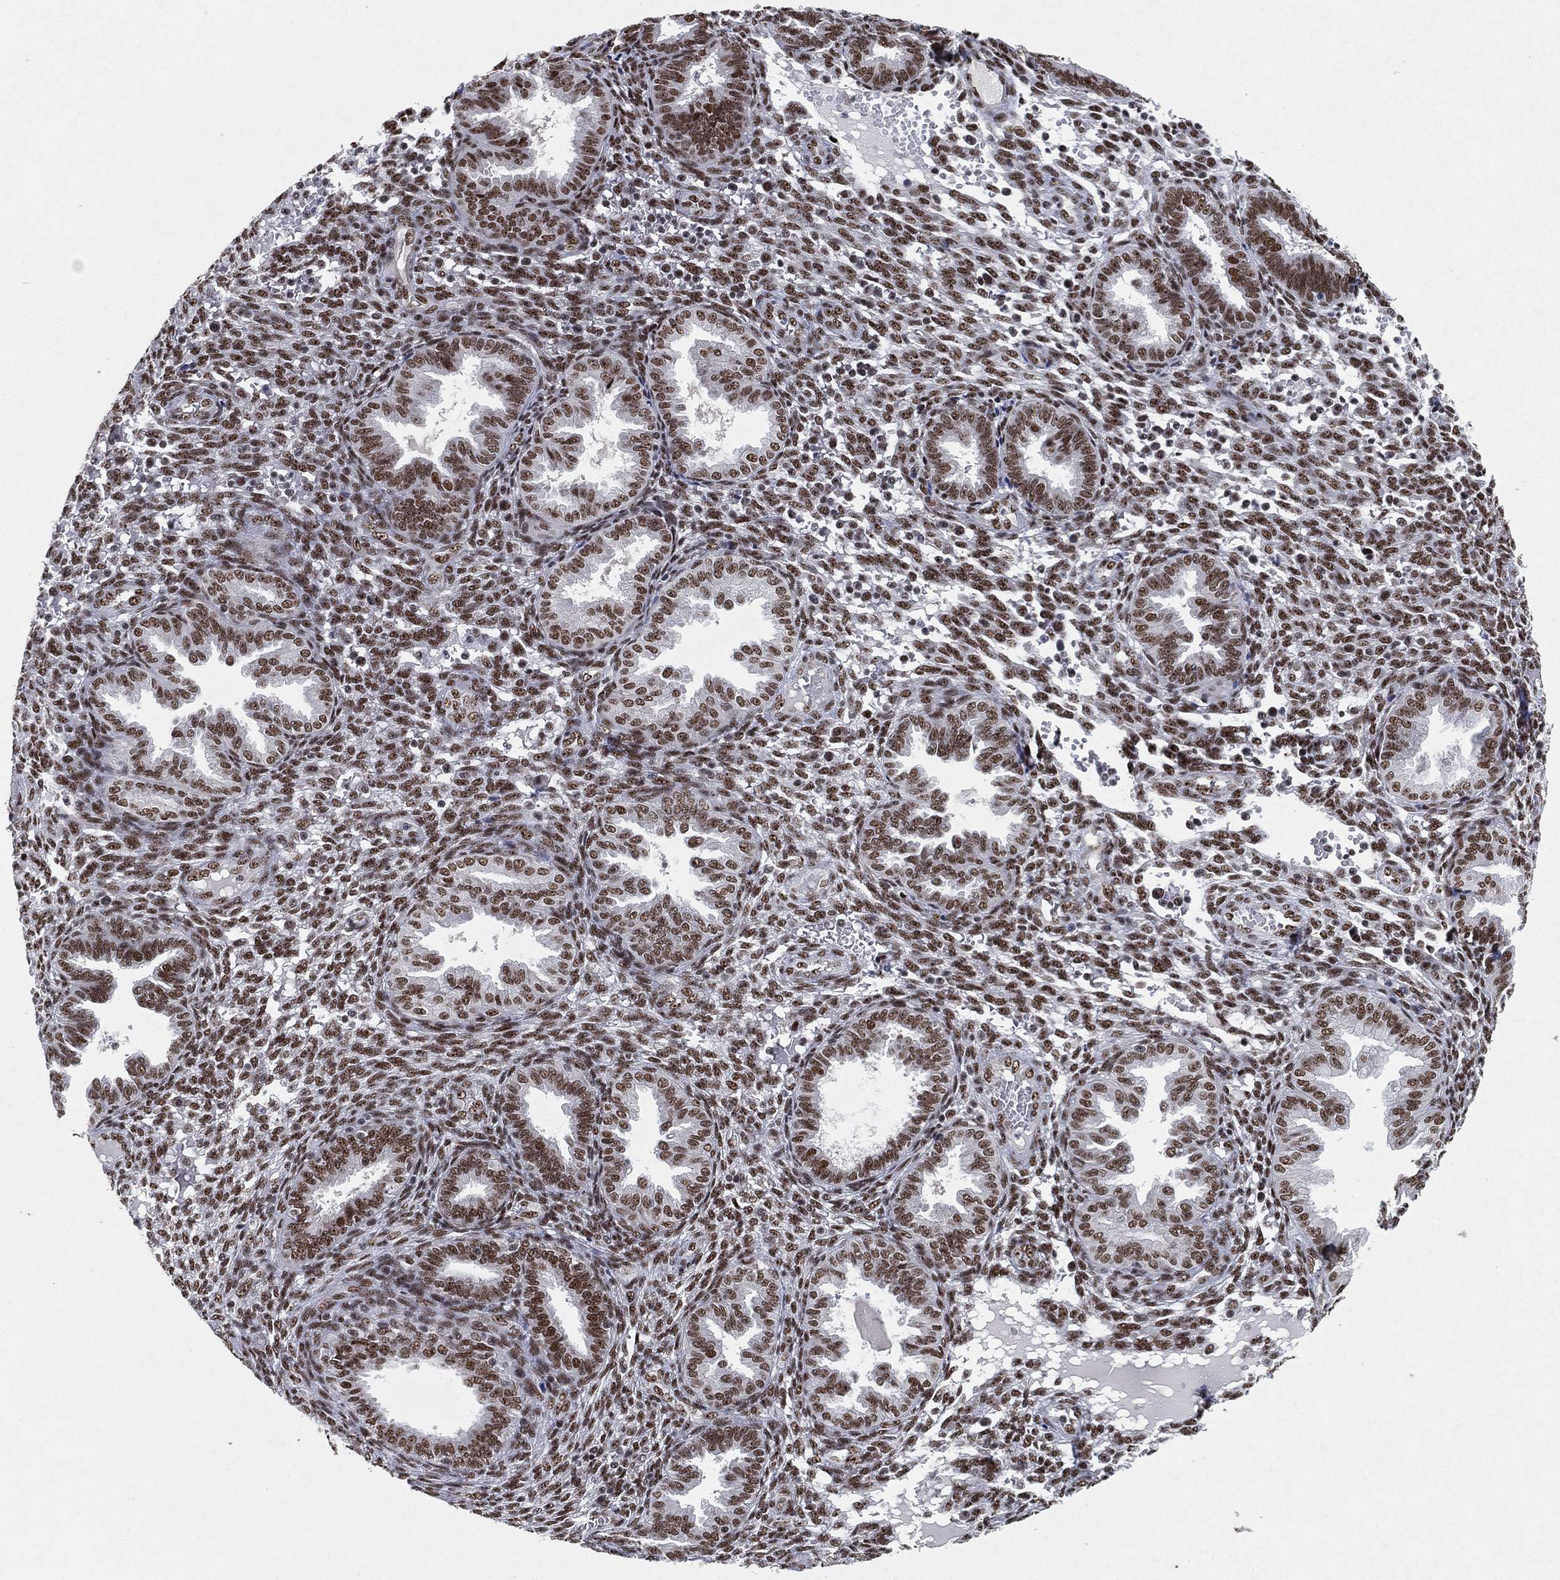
{"staining": {"intensity": "strong", "quantity": ">75%", "location": "nuclear"}, "tissue": "endometrium", "cell_type": "Cells in endometrial stroma", "image_type": "normal", "snomed": [{"axis": "morphology", "description": "Normal tissue, NOS"}, {"axis": "topography", "description": "Endometrium"}], "caption": "Brown immunohistochemical staining in normal endometrium displays strong nuclear staining in approximately >75% of cells in endometrial stroma. Immunohistochemistry stains the protein of interest in brown and the nuclei are stained blue.", "gene": "DDX27", "patient": {"sex": "female", "age": 42}}